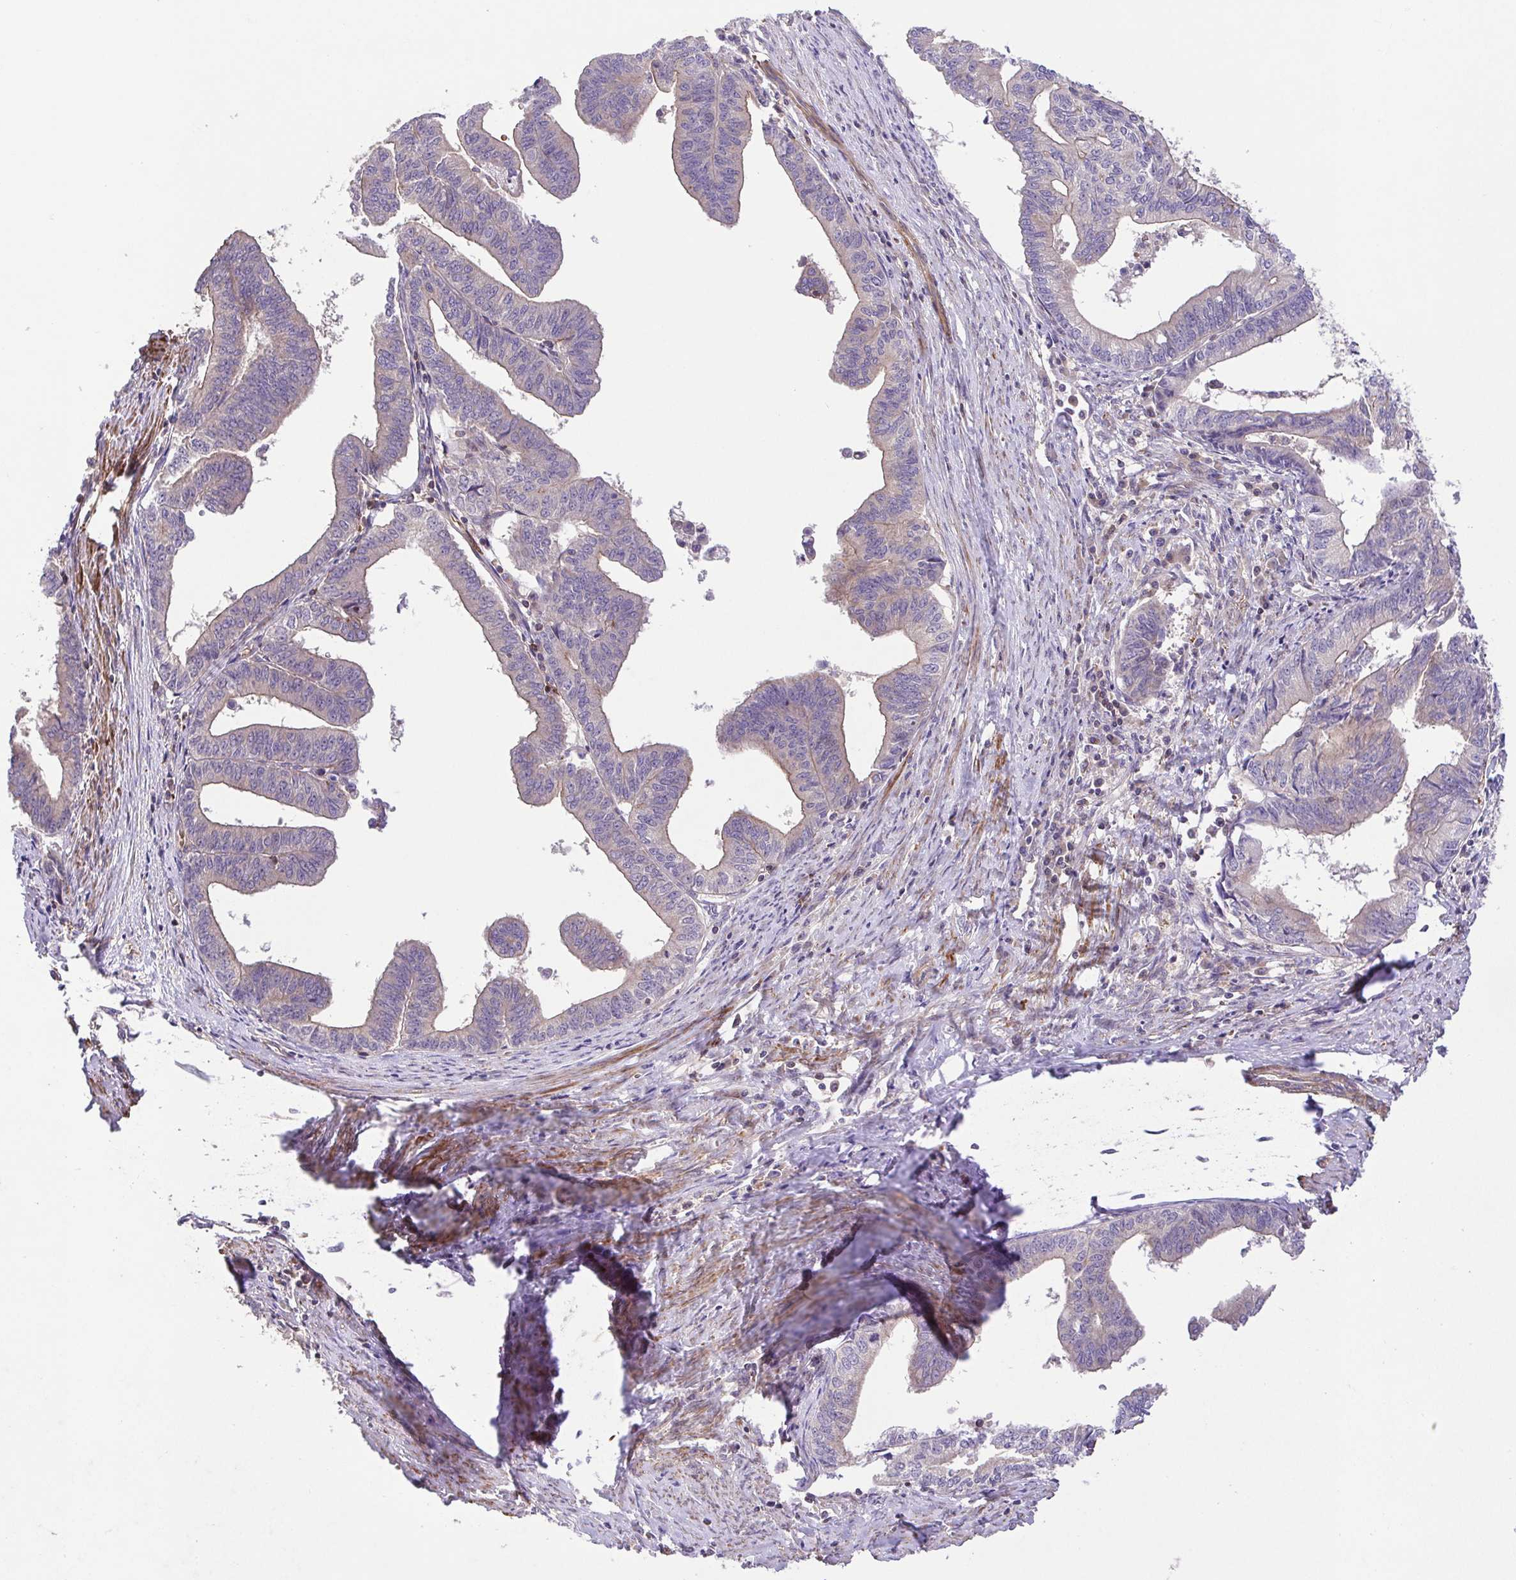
{"staining": {"intensity": "weak", "quantity": "<25%", "location": "cytoplasmic/membranous"}, "tissue": "endometrial cancer", "cell_type": "Tumor cells", "image_type": "cancer", "snomed": [{"axis": "morphology", "description": "Adenocarcinoma, NOS"}, {"axis": "topography", "description": "Endometrium"}], "caption": "Immunohistochemistry of endometrial adenocarcinoma shows no expression in tumor cells.", "gene": "IDE", "patient": {"sex": "female", "age": 65}}